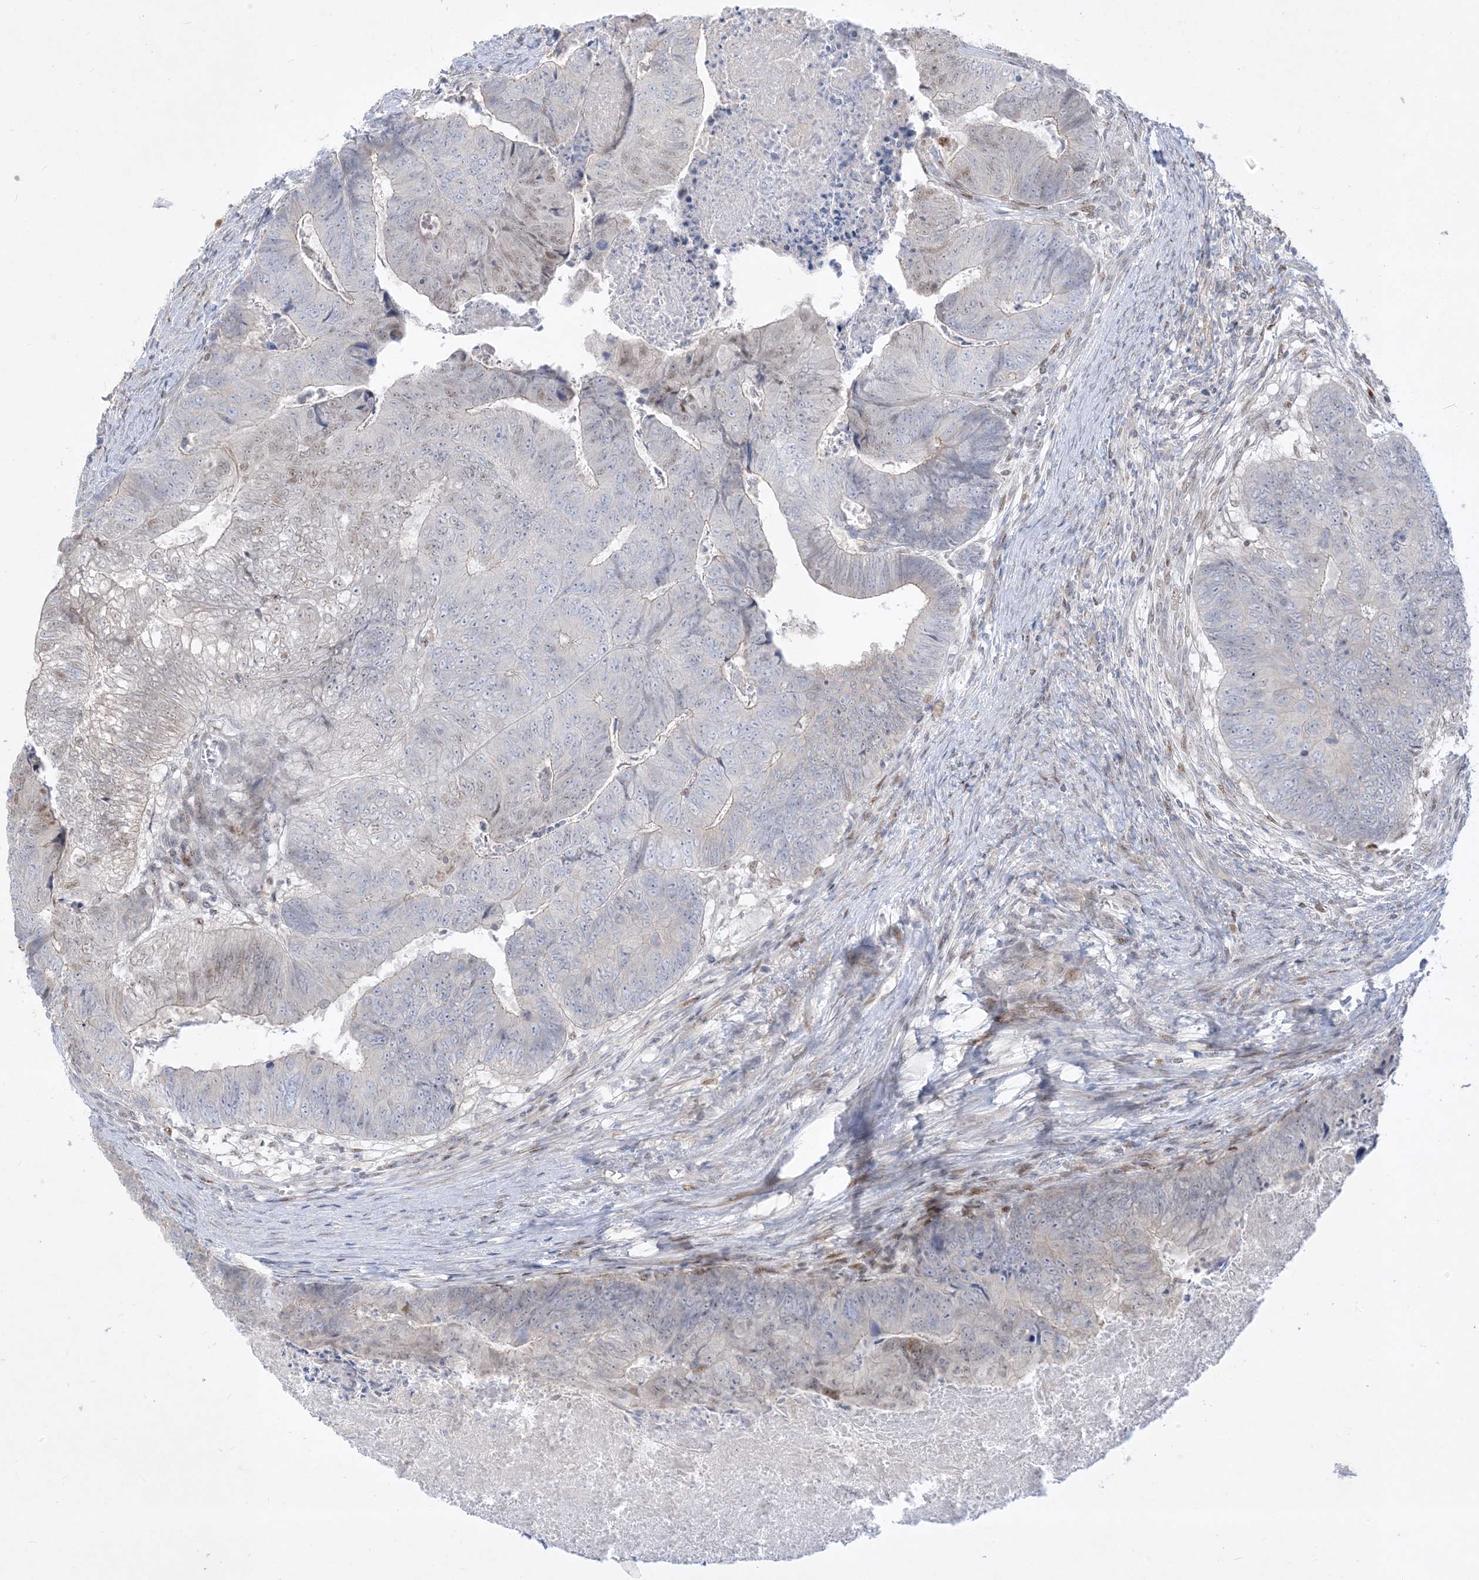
{"staining": {"intensity": "moderate", "quantity": "<25%", "location": "nuclear"}, "tissue": "colorectal cancer", "cell_type": "Tumor cells", "image_type": "cancer", "snomed": [{"axis": "morphology", "description": "Adenocarcinoma, NOS"}, {"axis": "topography", "description": "Colon"}], "caption": "High-power microscopy captured an immunohistochemistry (IHC) image of colorectal cancer, revealing moderate nuclear staining in about <25% of tumor cells. (Brightfield microscopy of DAB IHC at high magnification).", "gene": "BHLHE40", "patient": {"sex": "female", "age": 67}}